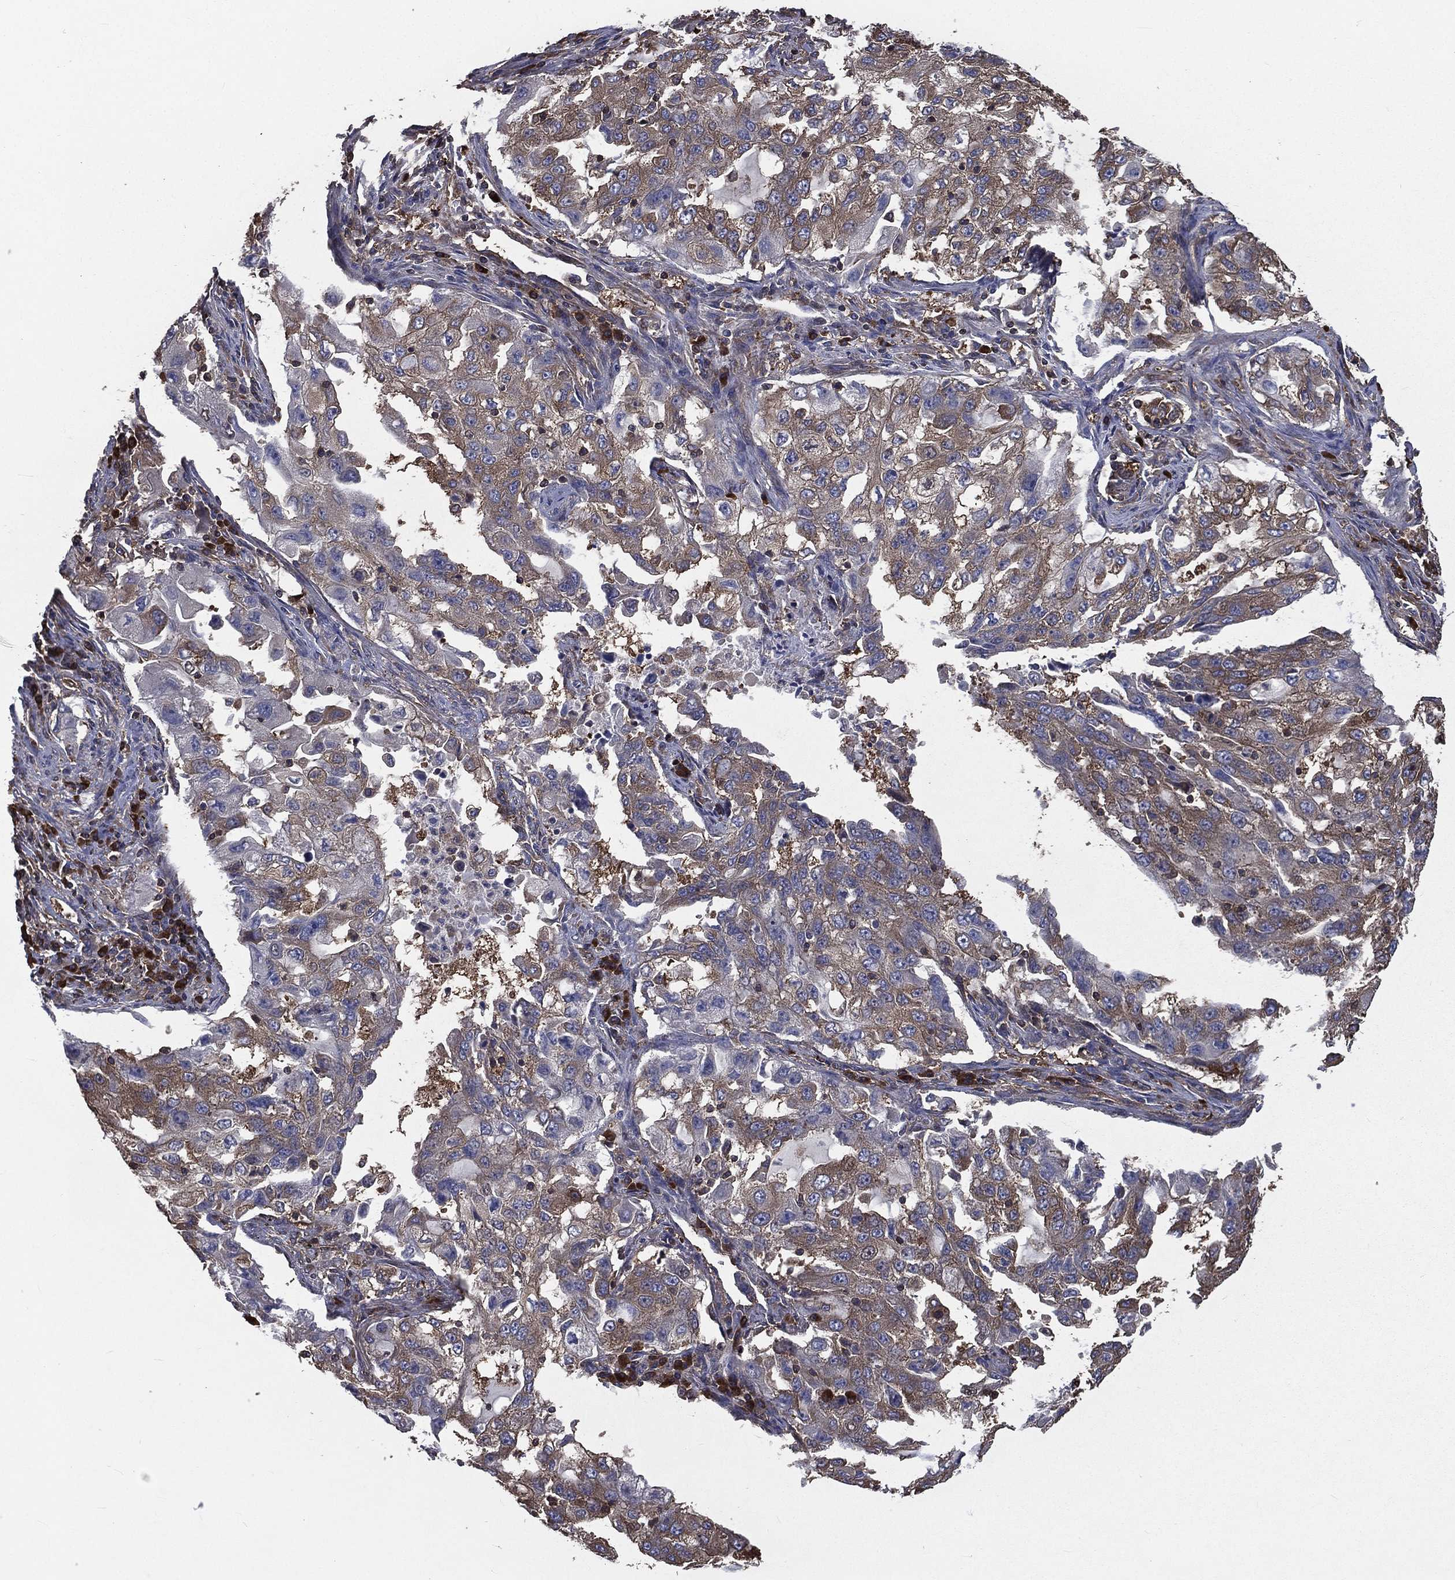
{"staining": {"intensity": "moderate", "quantity": "25%-75%", "location": "cytoplasmic/membranous"}, "tissue": "lung cancer", "cell_type": "Tumor cells", "image_type": "cancer", "snomed": [{"axis": "morphology", "description": "Adenocarcinoma, NOS"}, {"axis": "topography", "description": "Lung"}], "caption": "Lung adenocarcinoma tissue shows moderate cytoplasmic/membranous staining in approximately 25%-75% of tumor cells", "gene": "SARS1", "patient": {"sex": "female", "age": 61}}